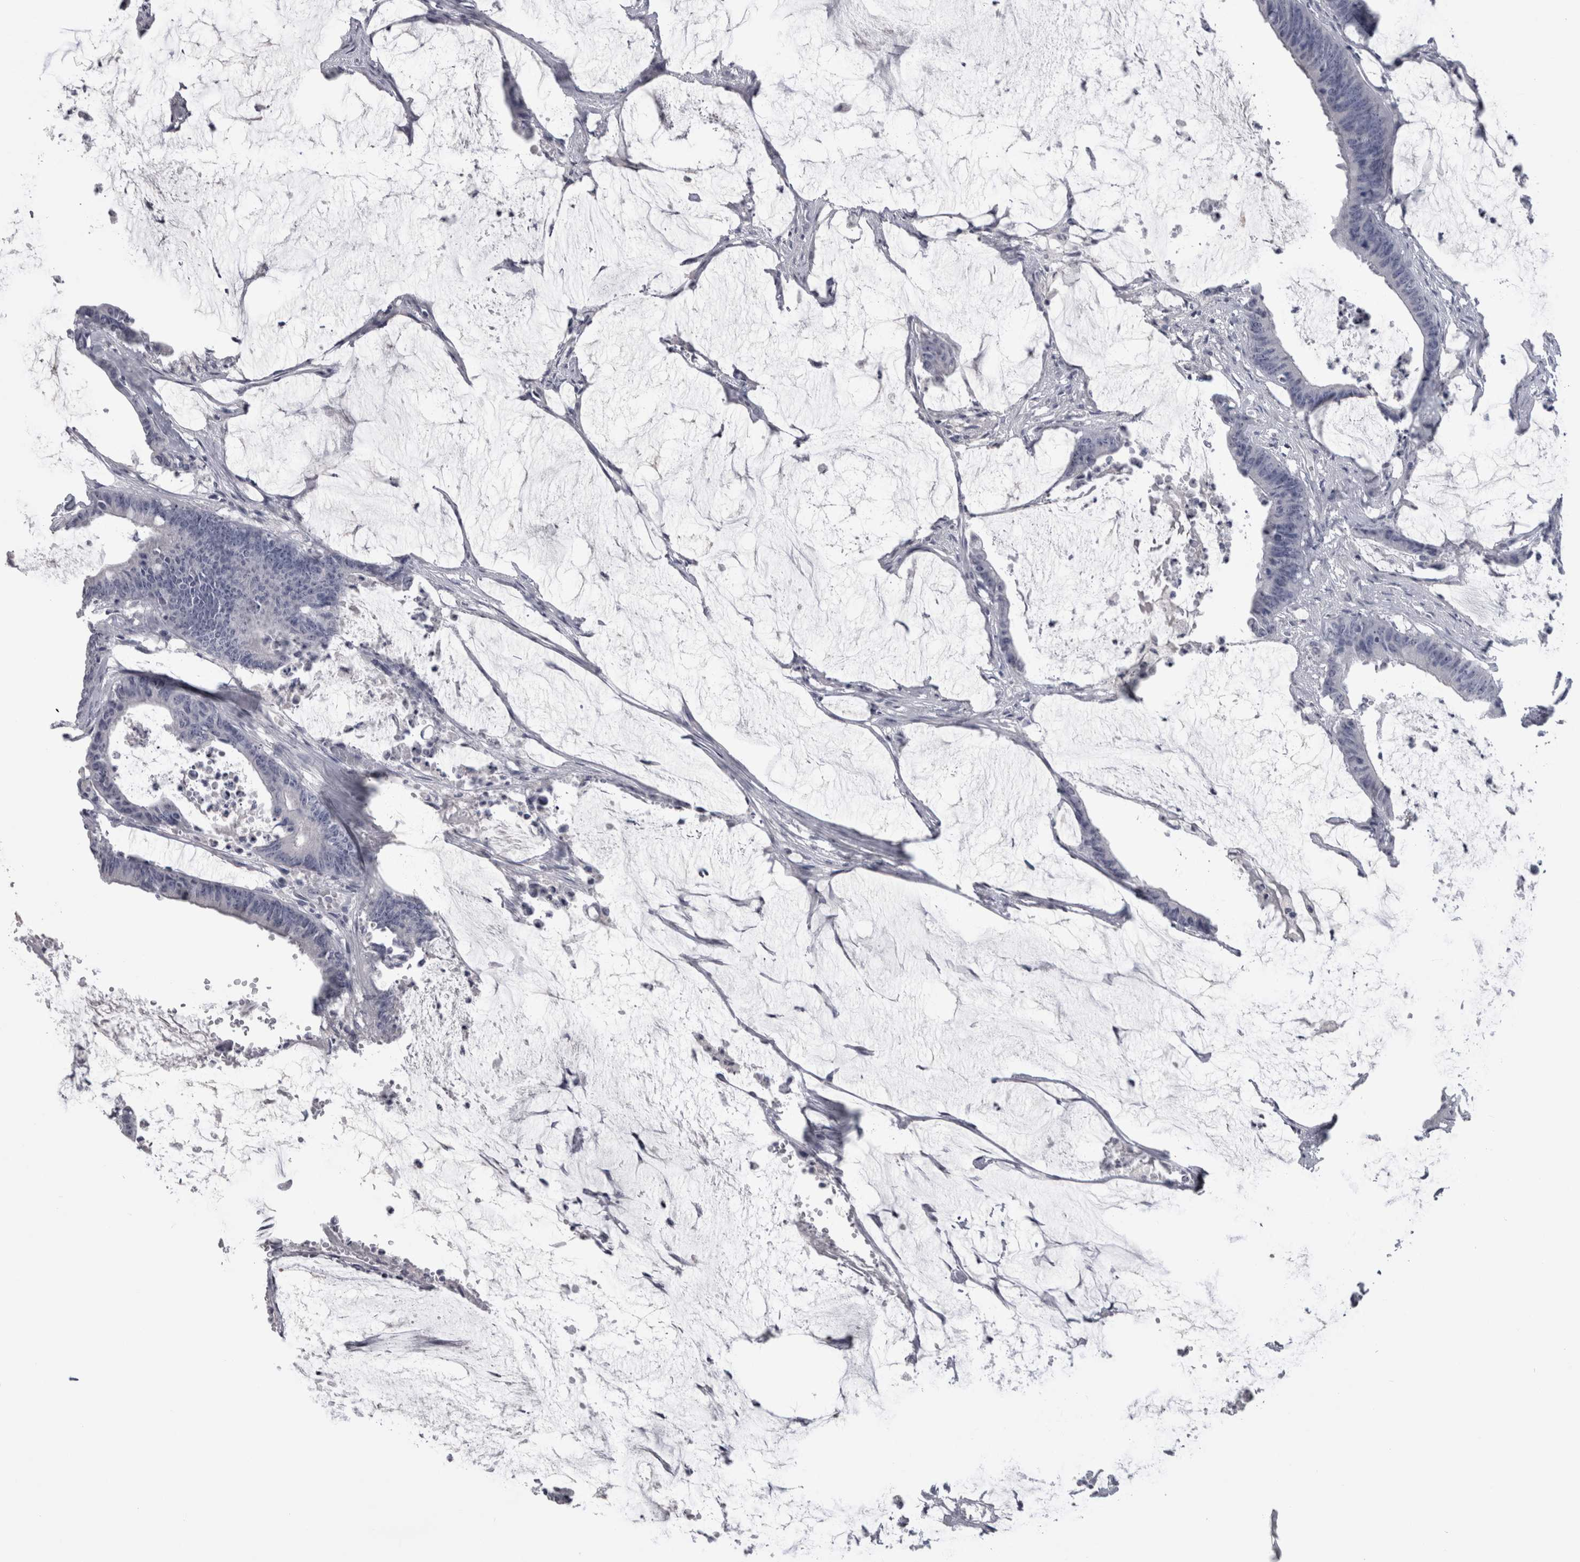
{"staining": {"intensity": "negative", "quantity": "none", "location": "none"}, "tissue": "colorectal cancer", "cell_type": "Tumor cells", "image_type": "cancer", "snomed": [{"axis": "morphology", "description": "Adenocarcinoma, NOS"}, {"axis": "topography", "description": "Rectum"}], "caption": "A histopathology image of colorectal cancer (adenocarcinoma) stained for a protein demonstrates no brown staining in tumor cells. (Stains: DAB (3,3'-diaminobenzidine) IHC with hematoxylin counter stain, Microscopy: brightfield microscopy at high magnification).", "gene": "PAX5", "patient": {"sex": "female", "age": 66}}